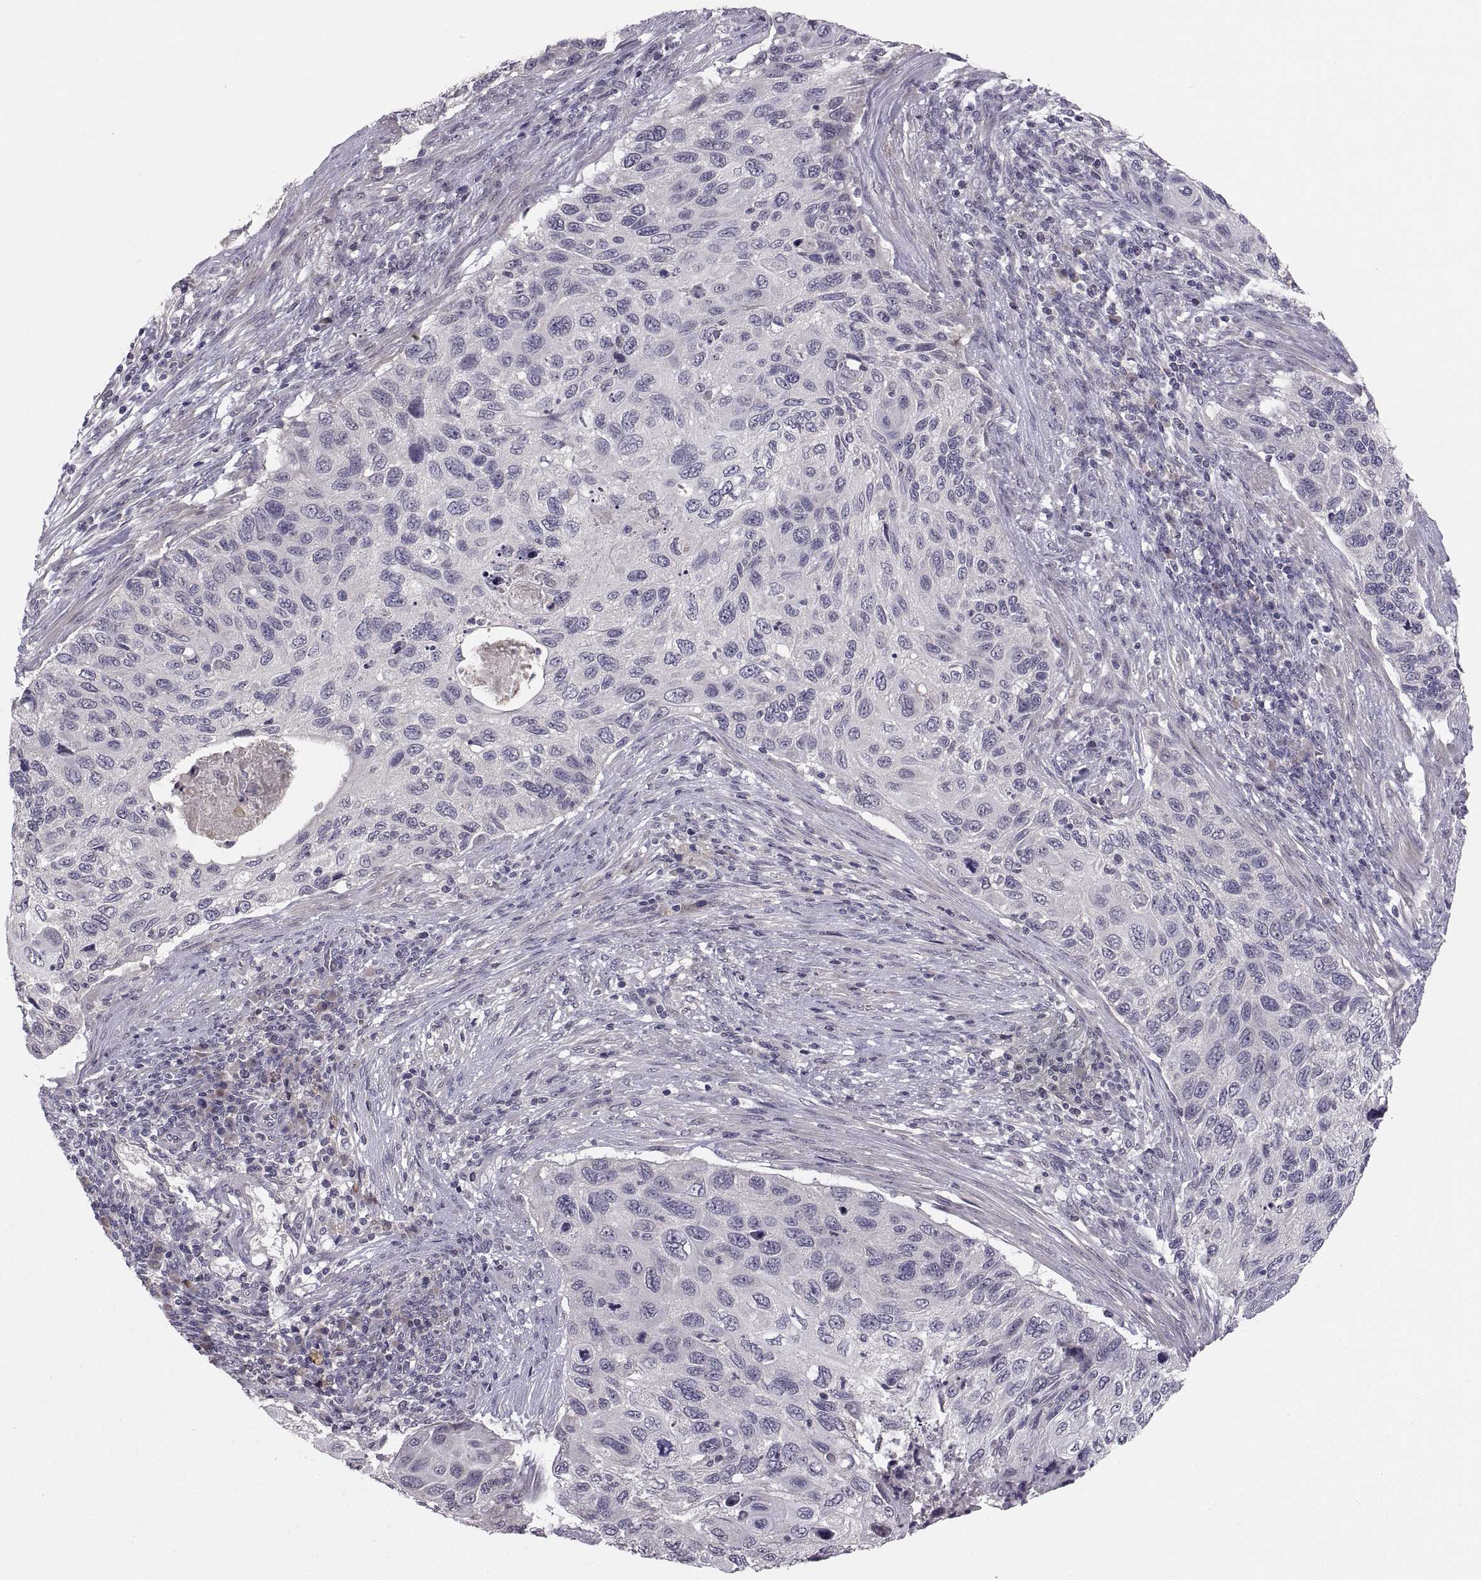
{"staining": {"intensity": "negative", "quantity": "none", "location": "none"}, "tissue": "cervical cancer", "cell_type": "Tumor cells", "image_type": "cancer", "snomed": [{"axis": "morphology", "description": "Squamous cell carcinoma, NOS"}, {"axis": "topography", "description": "Cervix"}], "caption": "Human squamous cell carcinoma (cervical) stained for a protein using immunohistochemistry exhibits no expression in tumor cells.", "gene": "PAX2", "patient": {"sex": "female", "age": 70}}